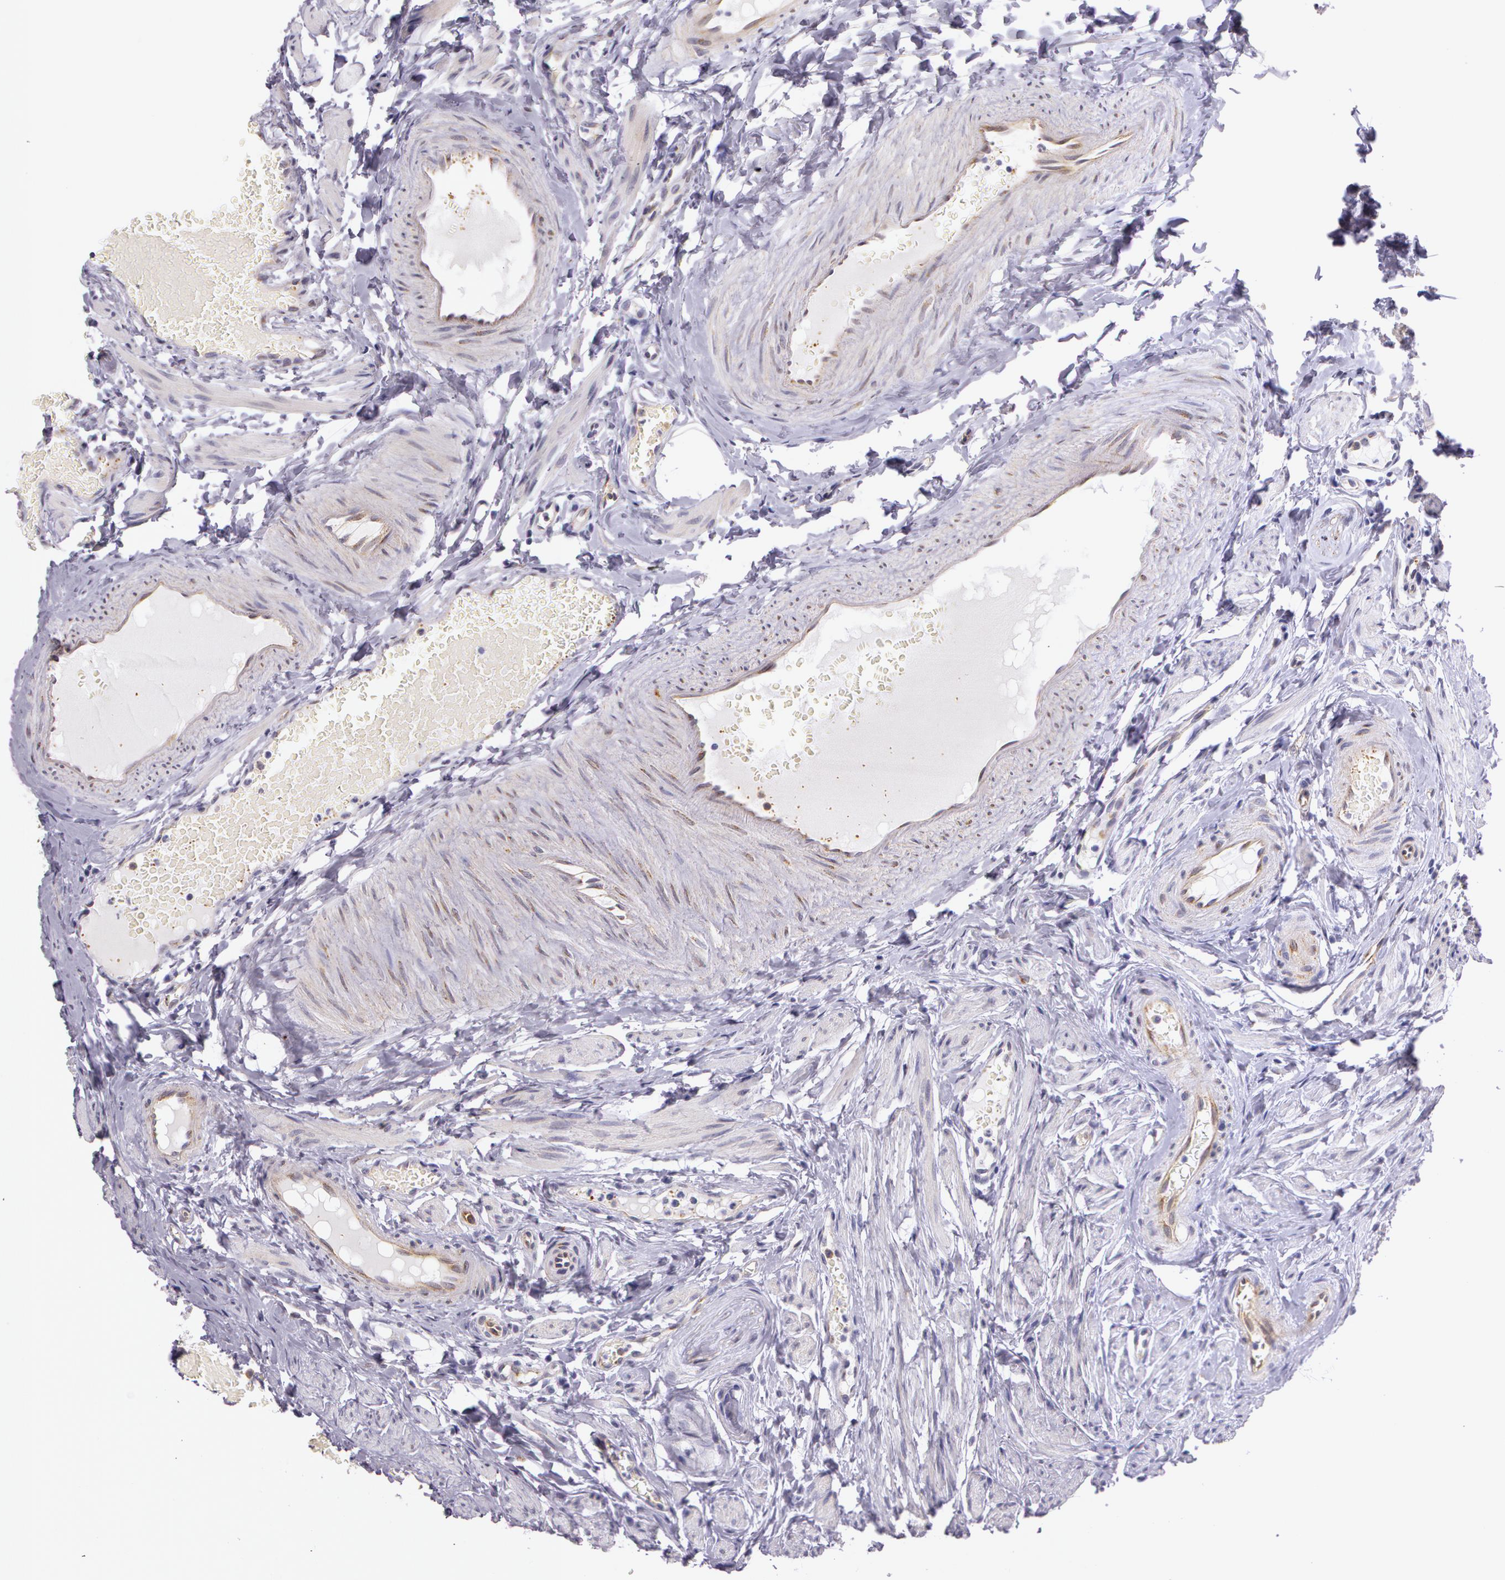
{"staining": {"intensity": "weak", "quantity": ">75%", "location": "cytoplasmic/membranous"}, "tissue": "fallopian tube", "cell_type": "Glandular cells", "image_type": "normal", "snomed": [{"axis": "morphology", "description": "Normal tissue, NOS"}, {"axis": "topography", "description": "Fallopian tube"}, {"axis": "topography", "description": "Ovary"}], "caption": "This is a photomicrograph of IHC staining of normal fallopian tube, which shows weak positivity in the cytoplasmic/membranous of glandular cells.", "gene": "APP", "patient": {"sex": "female", "age": 51}}